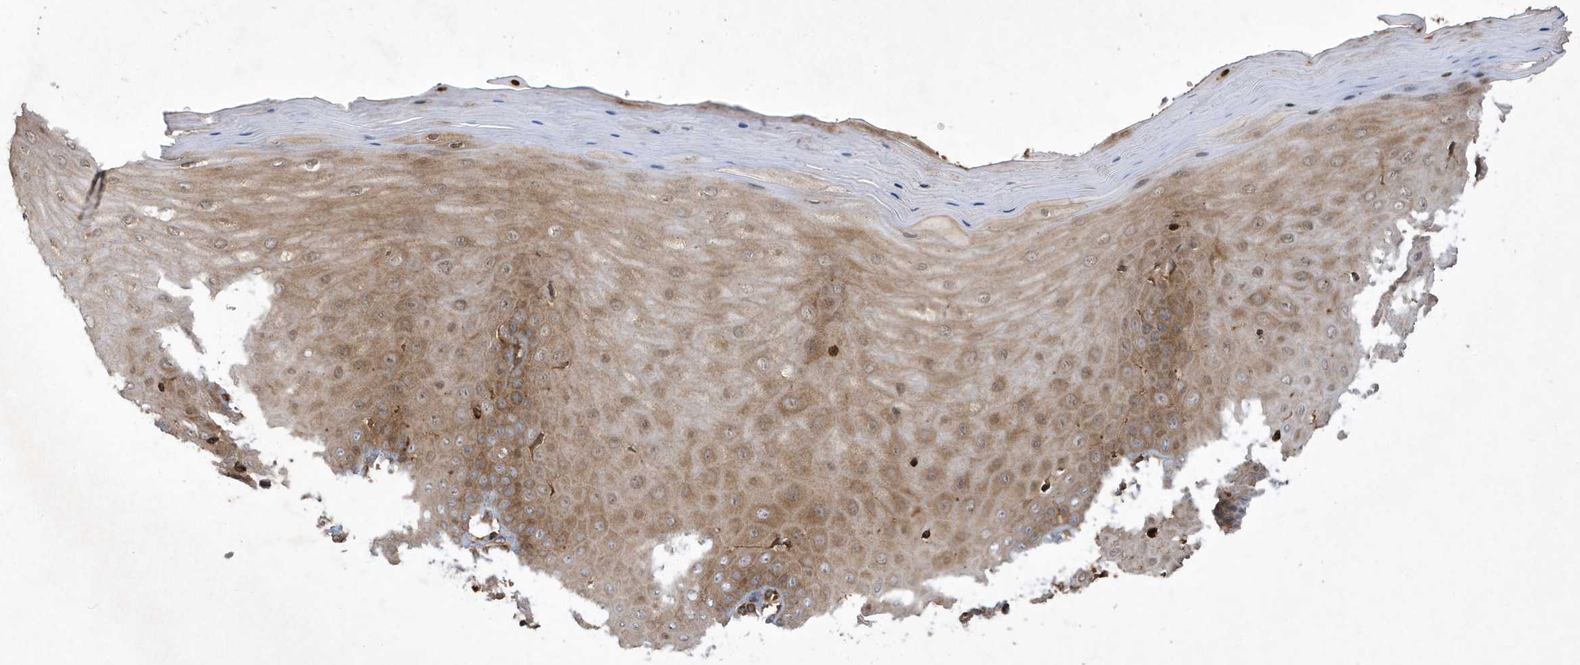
{"staining": {"intensity": "moderate", "quantity": ">75%", "location": "cytoplasmic/membranous"}, "tissue": "cervix", "cell_type": "Glandular cells", "image_type": "normal", "snomed": [{"axis": "morphology", "description": "Normal tissue, NOS"}, {"axis": "topography", "description": "Cervix"}], "caption": "The photomicrograph shows a brown stain indicating the presence of a protein in the cytoplasmic/membranous of glandular cells in cervix. (Stains: DAB in brown, nuclei in blue, Microscopy: brightfield microscopy at high magnification).", "gene": "LAPTM4A", "patient": {"sex": "female", "age": 55}}